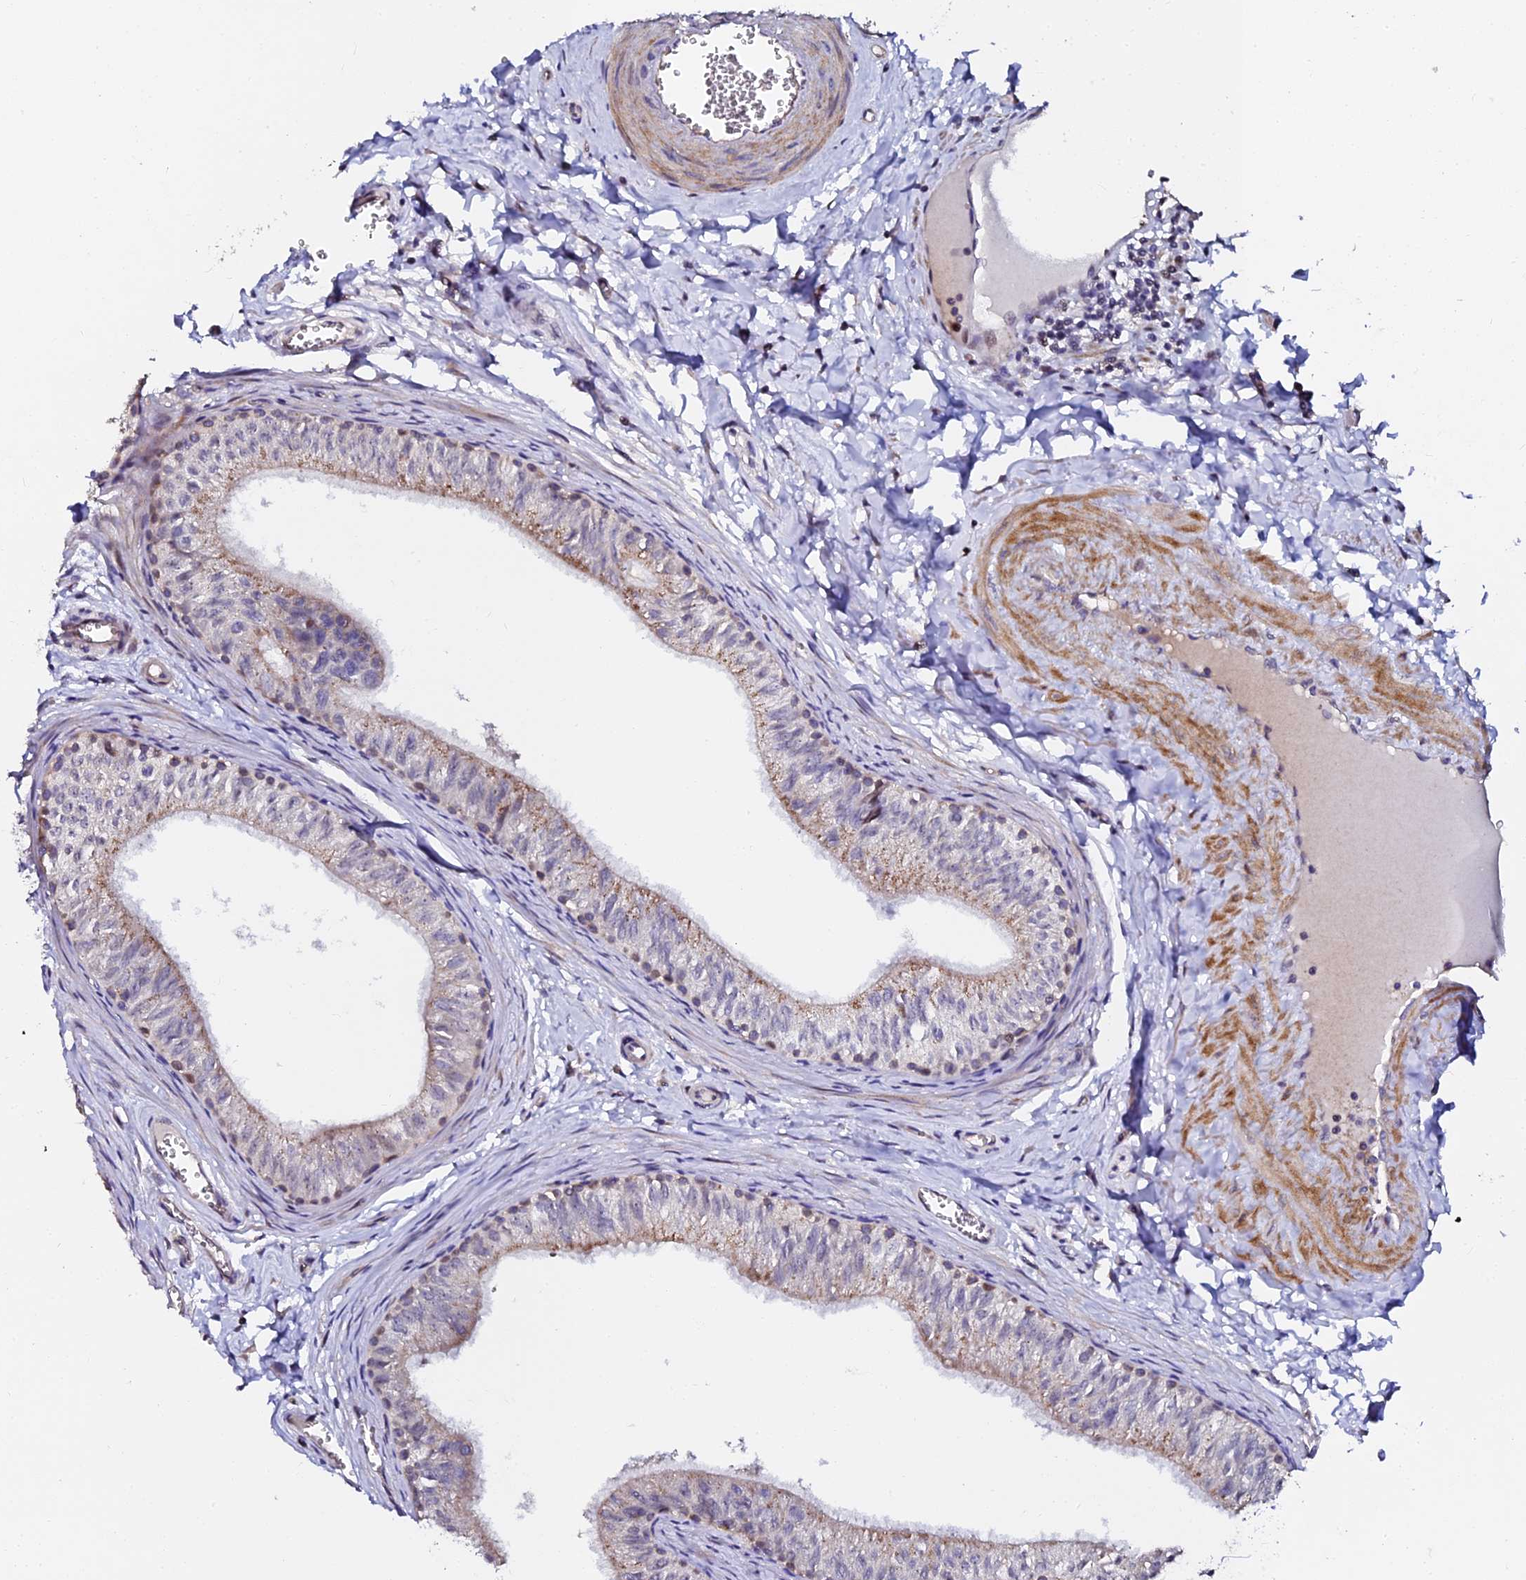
{"staining": {"intensity": "moderate", "quantity": "<25%", "location": "cytoplasmic/membranous,nuclear"}, "tissue": "epididymis", "cell_type": "Glandular cells", "image_type": "normal", "snomed": [{"axis": "morphology", "description": "Normal tissue, NOS"}, {"axis": "topography", "description": "Epididymis"}], "caption": "A photomicrograph showing moderate cytoplasmic/membranous,nuclear positivity in about <25% of glandular cells in benign epididymis, as visualized by brown immunohistochemical staining.", "gene": "GPN3", "patient": {"sex": "male", "age": 42}}